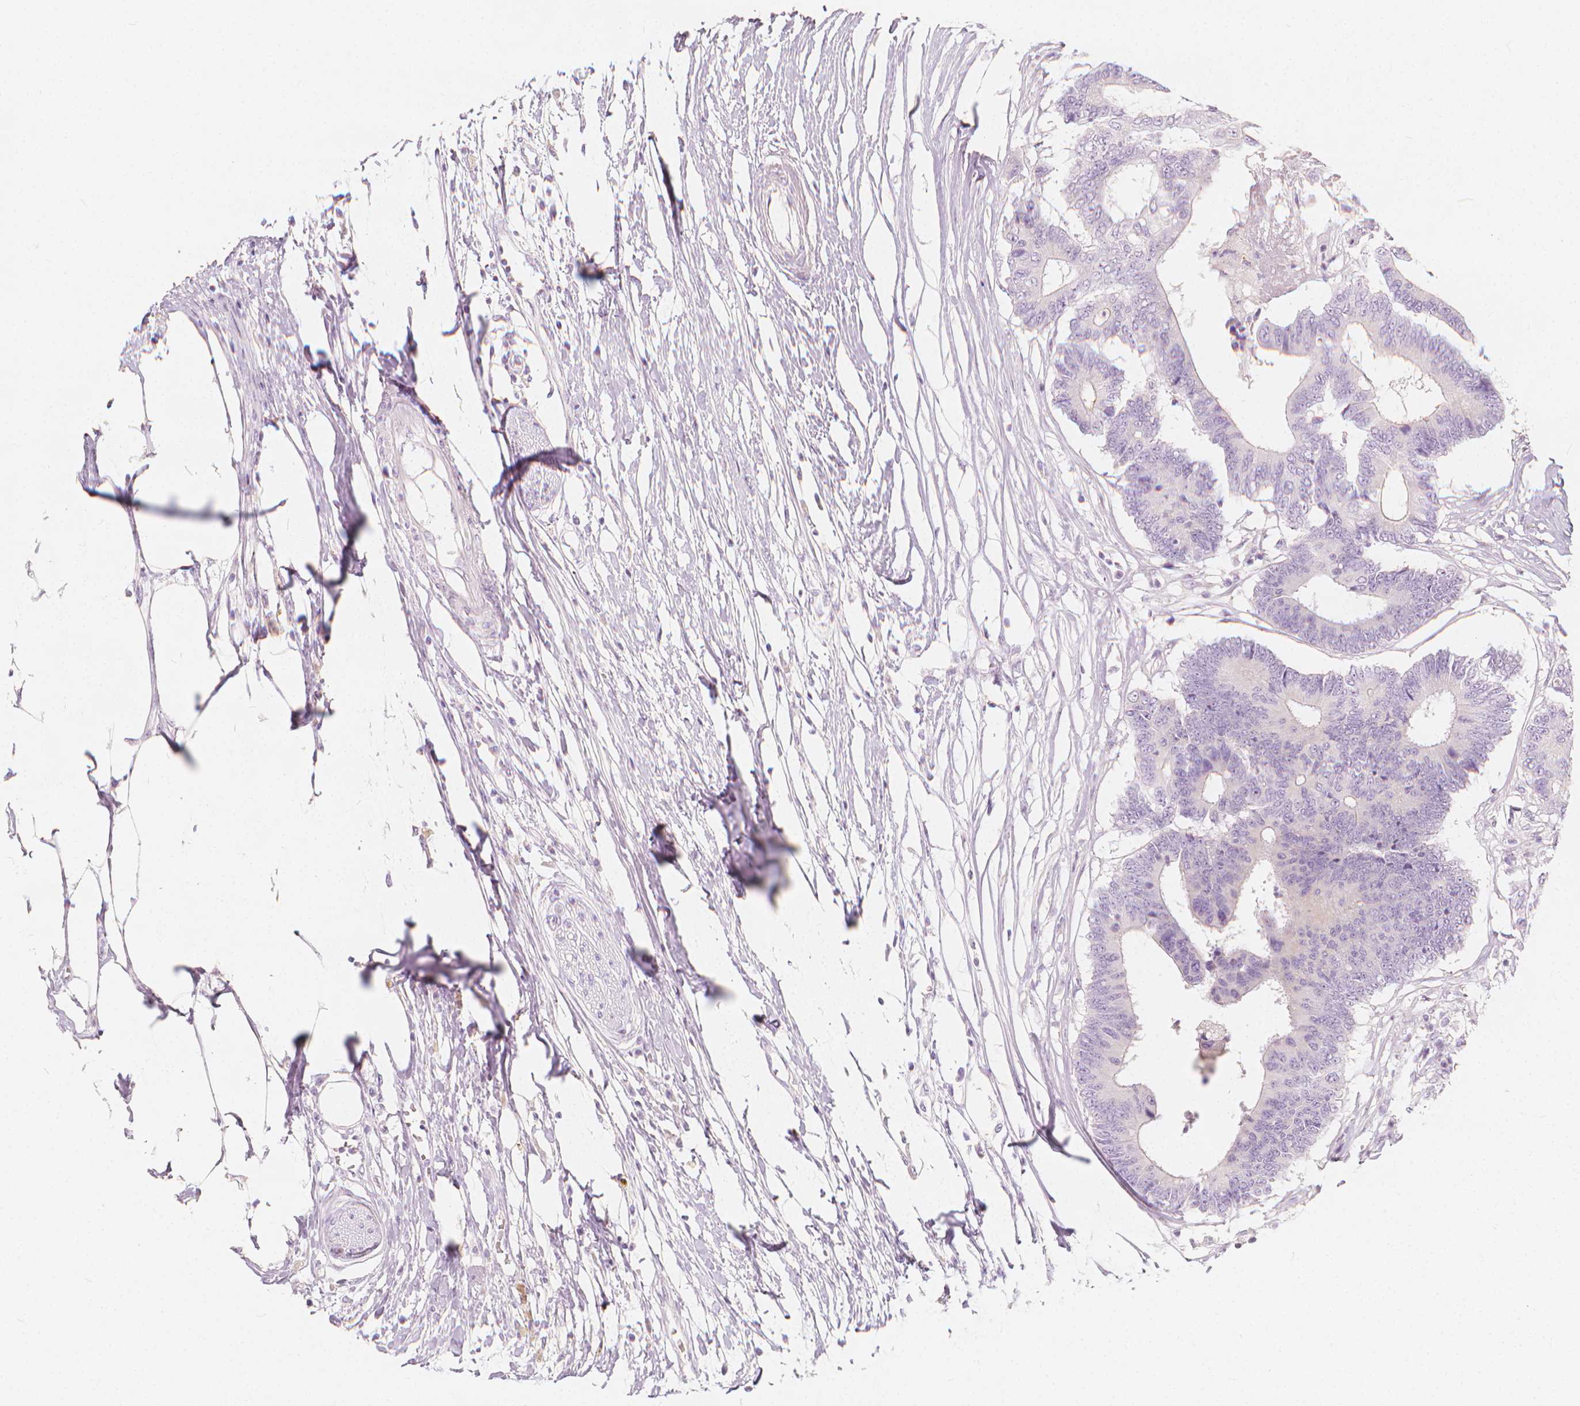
{"staining": {"intensity": "negative", "quantity": "none", "location": "none"}, "tissue": "colorectal cancer", "cell_type": "Tumor cells", "image_type": "cancer", "snomed": [{"axis": "morphology", "description": "Adenocarcinoma, NOS"}, {"axis": "topography", "description": "Colon"}], "caption": "The histopathology image reveals no staining of tumor cells in colorectal adenocarcinoma.", "gene": "RBFOX1", "patient": {"sex": "female", "age": 48}}